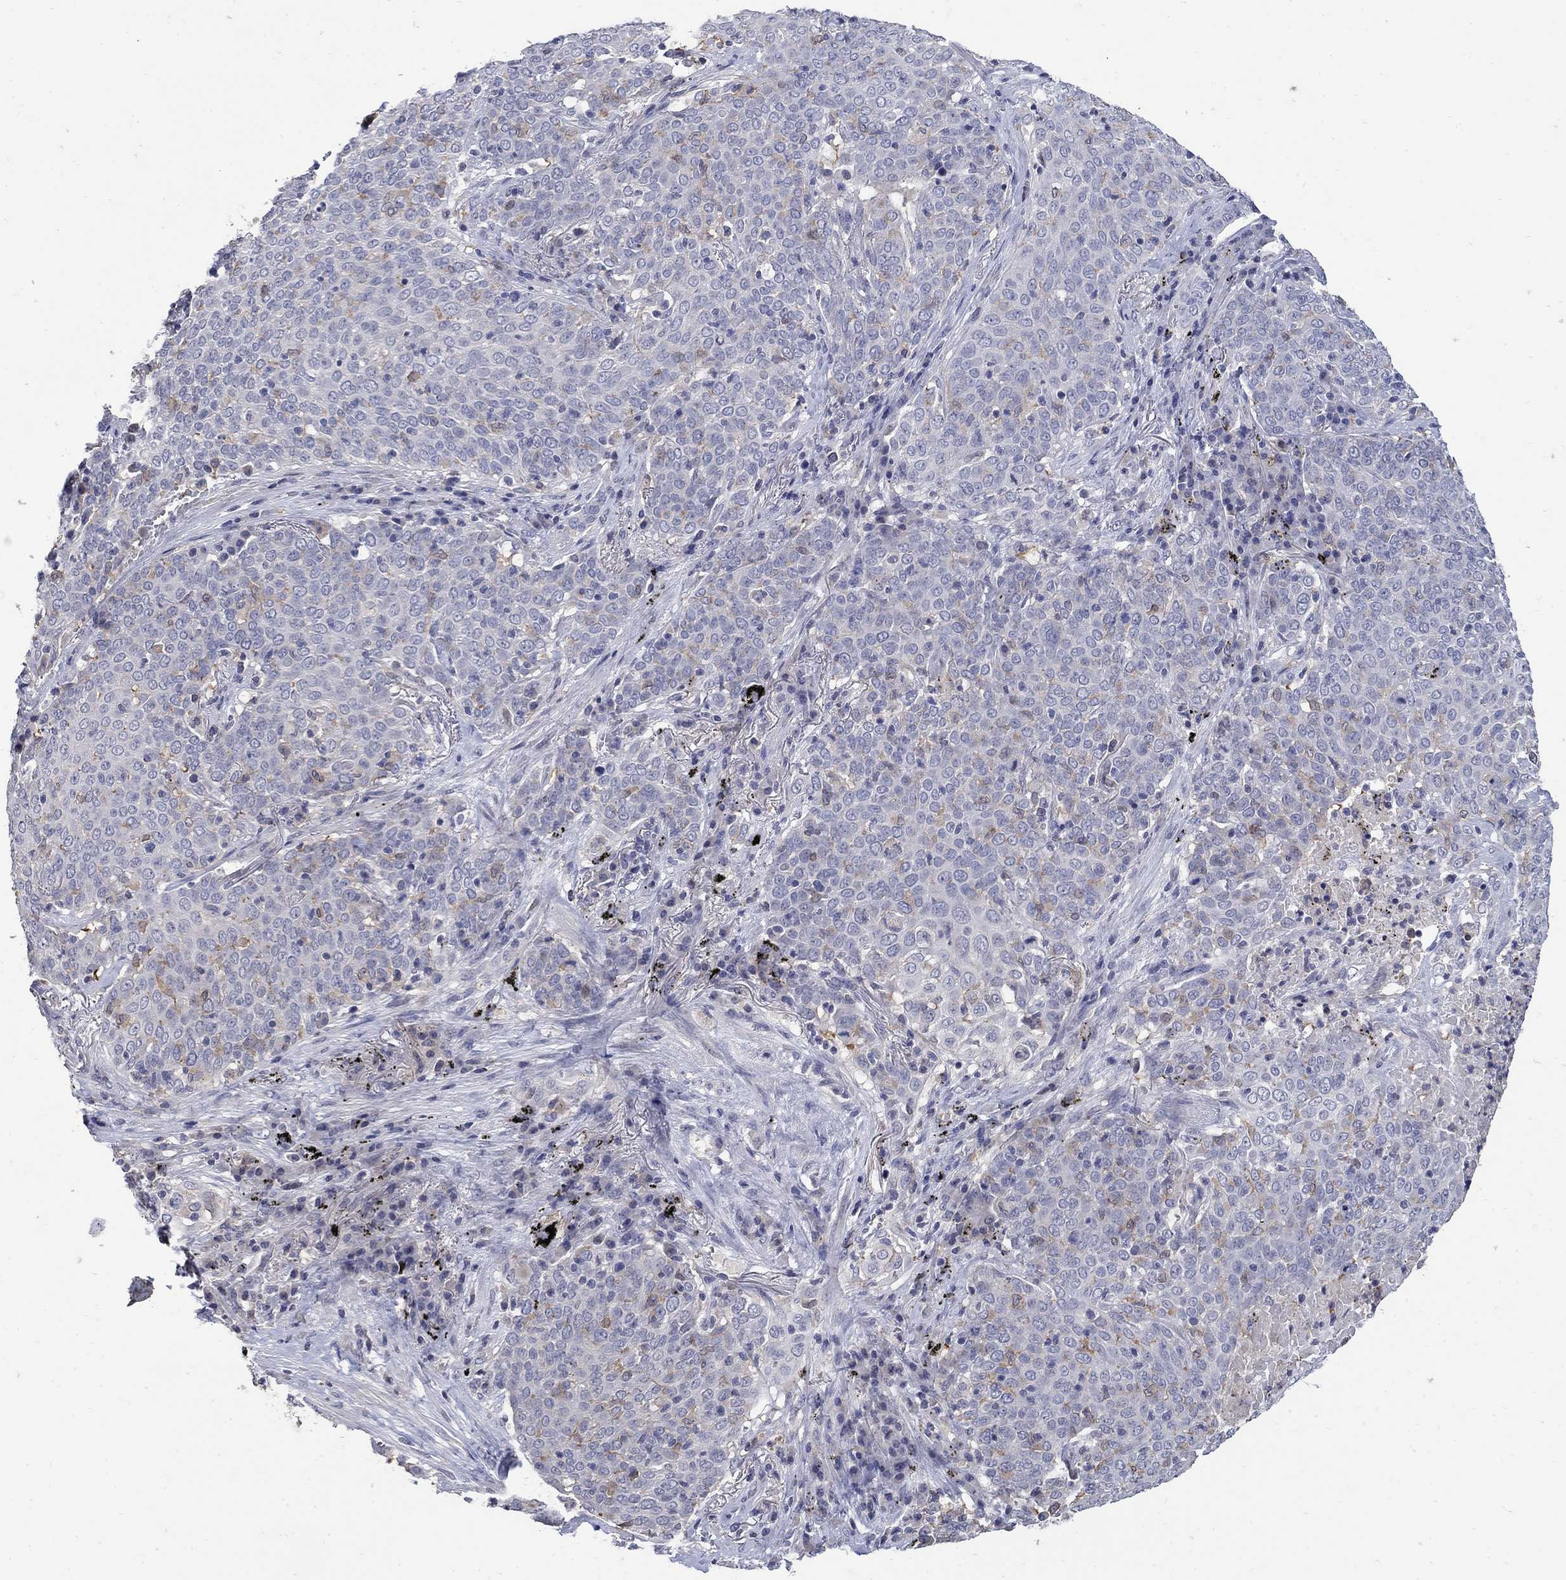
{"staining": {"intensity": "negative", "quantity": "none", "location": "none"}, "tissue": "lung cancer", "cell_type": "Tumor cells", "image_type": "cancer", "snomed": [{"axis": "morphology", "description": "Squamous cell carcinoma, NOS"}, {"axis": "topography", "description": "Lung"}], "caption": "Tumor cells show no significant staining in lung squamous cell carcinoma.", "gene": "CETN1", "patient": {"sex": "male", "age": 82}}